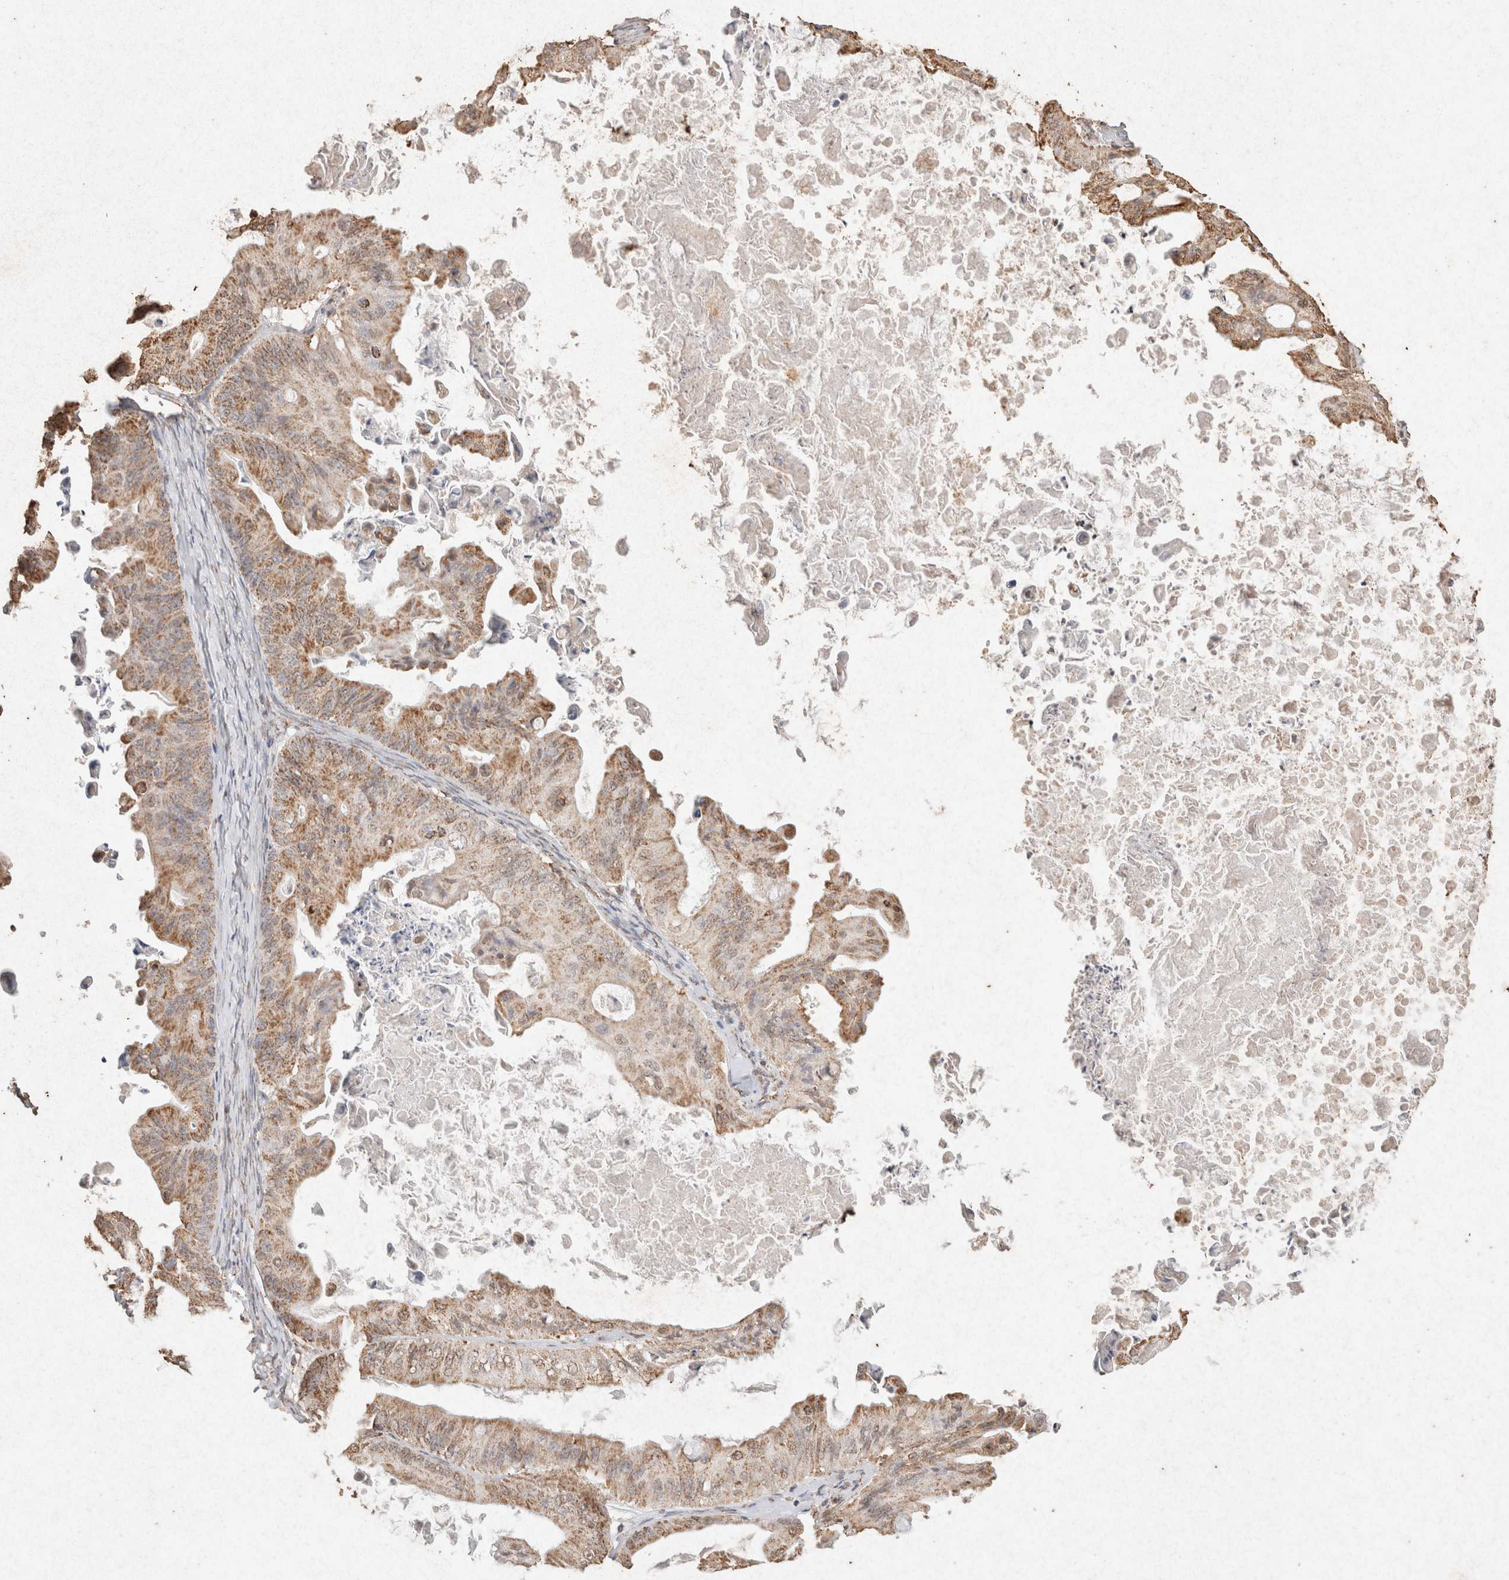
{"staining": {"intensity": "moderate", "quantity": ">75%", "location": "cytoplasmic/membranous"}, "tissue": "ovarian cancer", "cell_type": "Tumor cells", "image_type": "cancer", "snomed": [{"axis": "morphology", "description": "Cystadenocarcinoma, mucinous, NOS"}, {"axis": "topography", "description": "Ovary"}], "caption": "A brown stain labels moderate cytoplasmic/membranous staining of a protein in mucinous cystadenocarcinoma (ovarian) tumor cells.", "gene": "SDC2", "patient": {"sex": "female", "age": 37}}